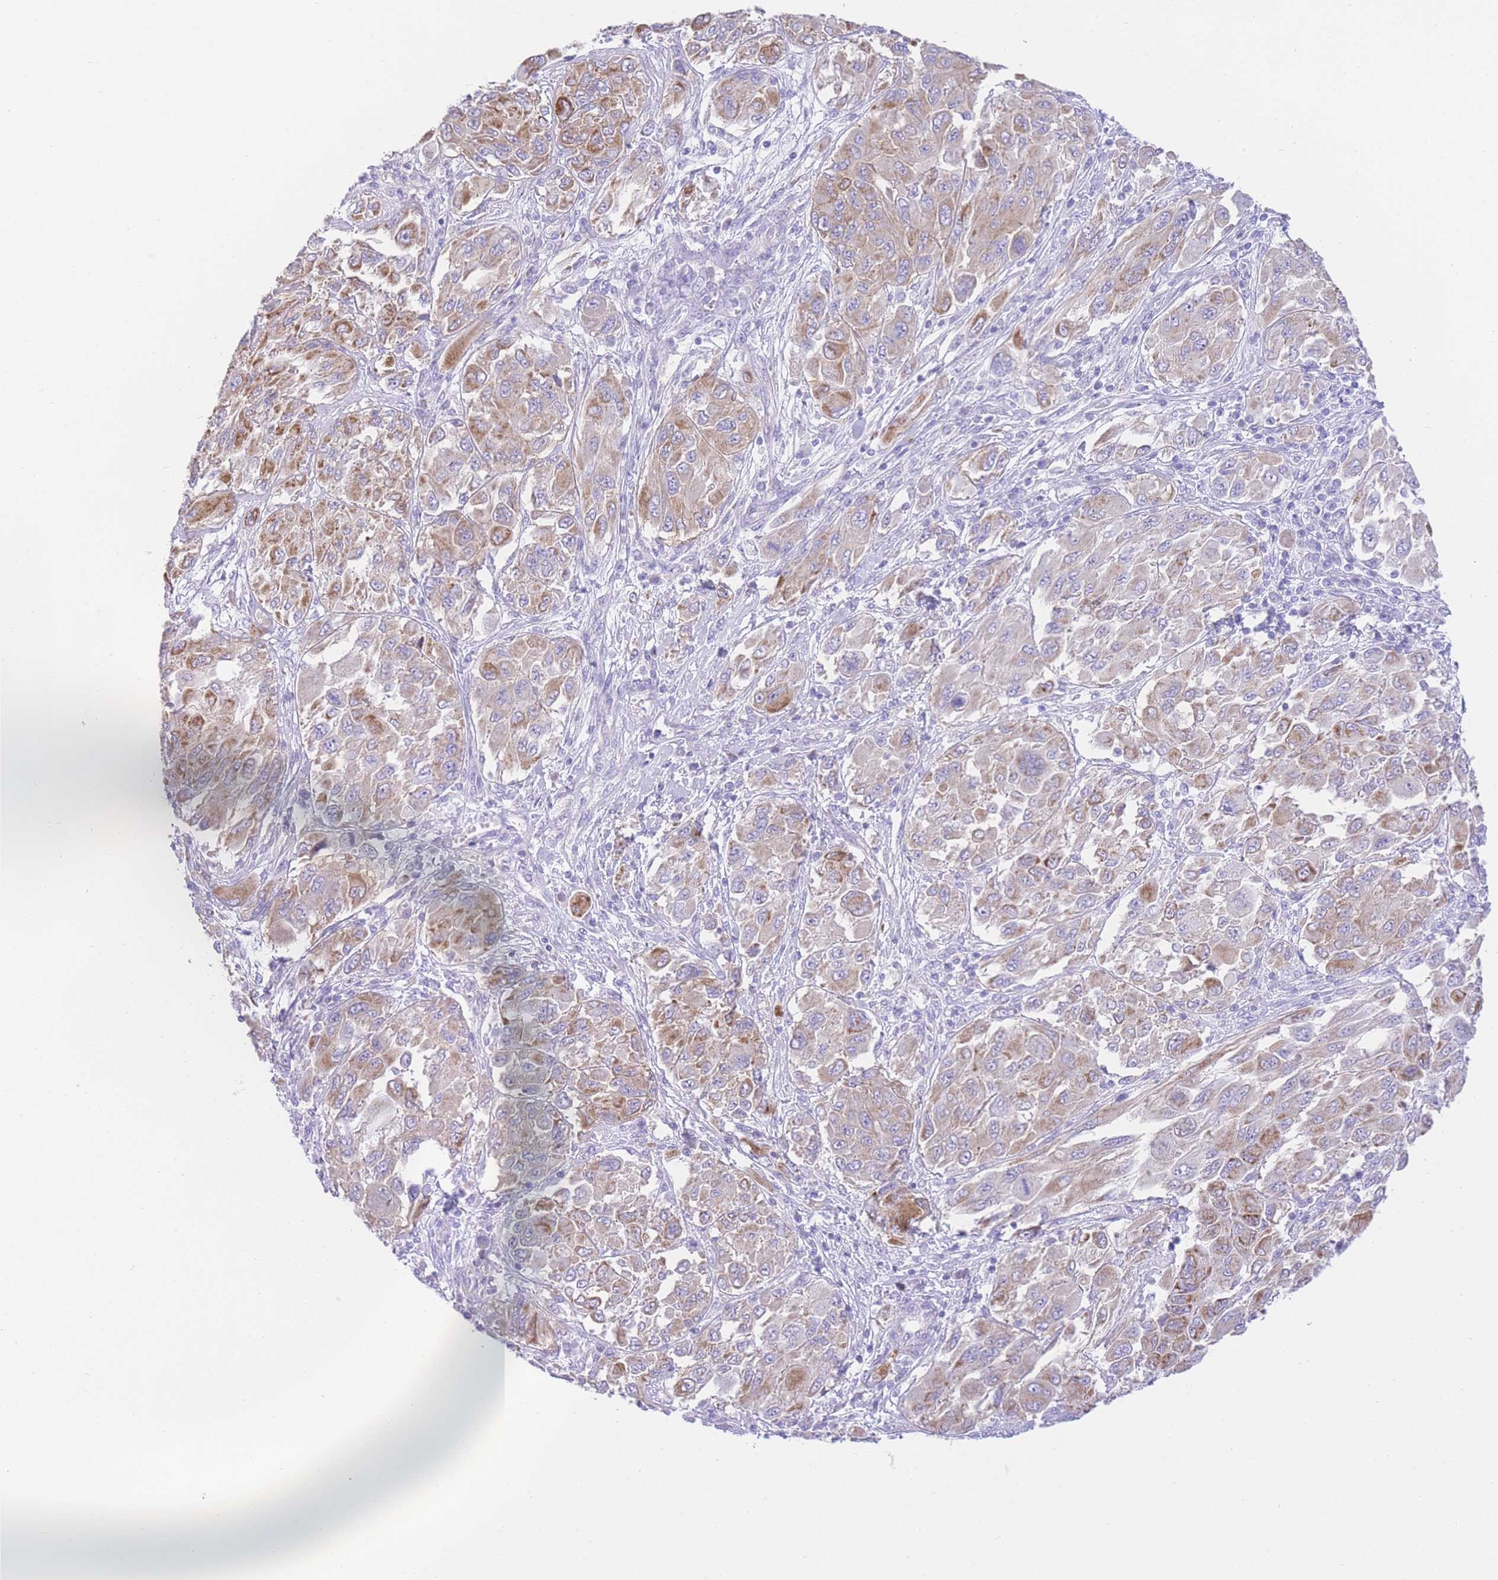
{"staining": {"intensity": "moderate", "quantity": "25%-75%", "location": "cytoplasmic/membranous"}, "tissue": "melanoma", "cell_type": "Tumor cells", "image_type": "cancer", "snomed": [{"axis": "morphology", "description": "Malignant melanoma, NOS"}, {"axis": "topography", "description": "Skin"}], "caption": "The photomicrograph demonstrates a brown stain indicating the presence of a protein in the cytoplasmic/membranous of tumor cells in melanoma. The staining was performed using DAB (3,3'-diaminobenzidine), with brown indicating positive protein expression. Nuclei are stained blue with hematoxylin.", "gene": "ACSM4", "patient": {"sex": "female", "age": 91}}